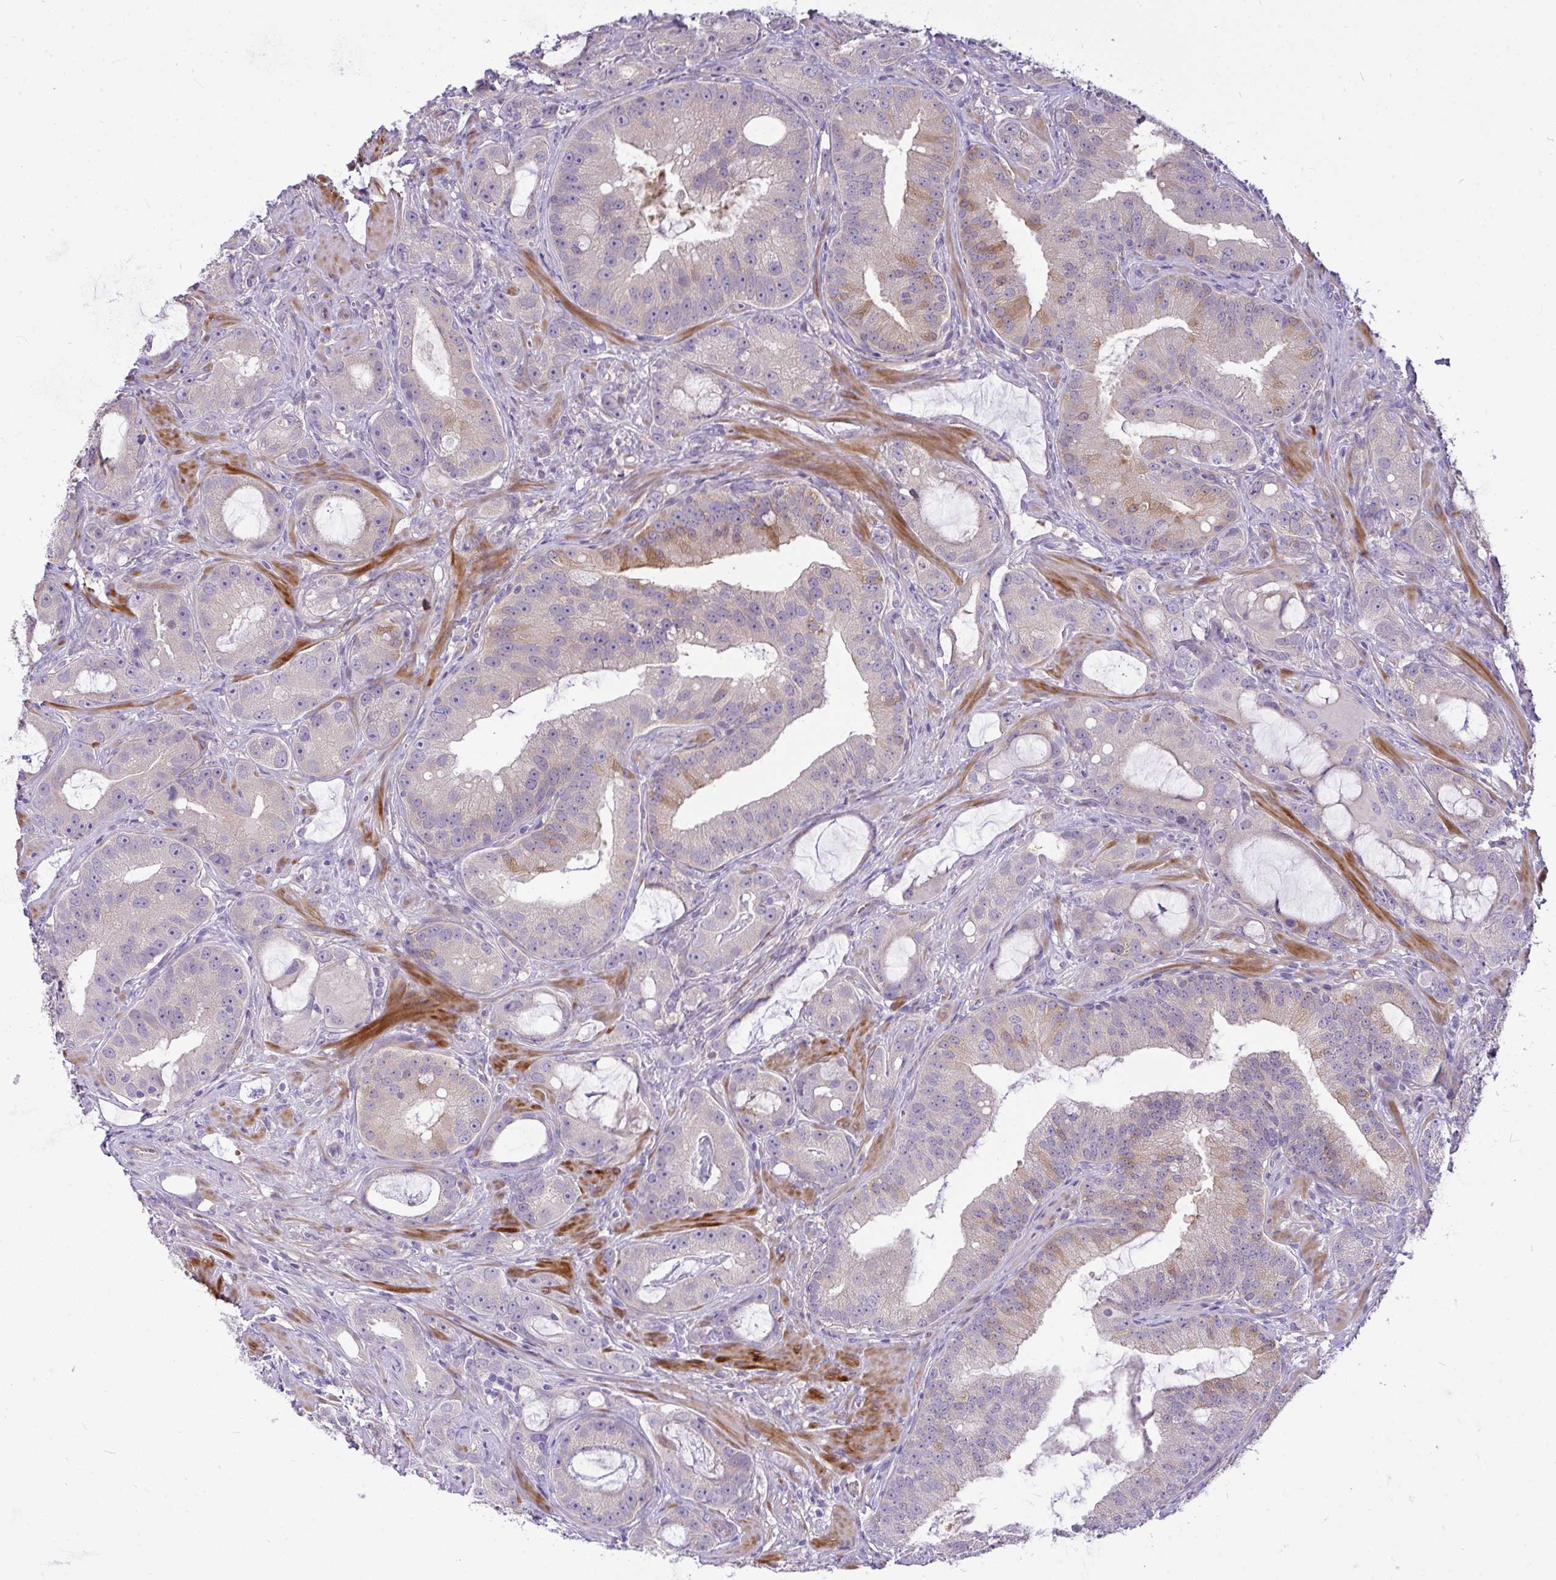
{"staining": {"intensity": "negative", "quantity": "none", "location": "none"}, "tissue": "prostate cancer", "cell_type": "Tumor cells", "image_type": "cancer", "snomed": [{"axis": "morphology", "description": "Adenocarcinoma, High grade"}, {"axis": "topography", "description": "Prostate"}], "caption": "Immunohistochemistry histopathology image of human adenocarcinoma (high-grade) (prostate) stained for a protein (brown), which exhibits no expression in tumor cells.", "gene": "MOCS1", "patient": {"sex": "male", "age": 65}}